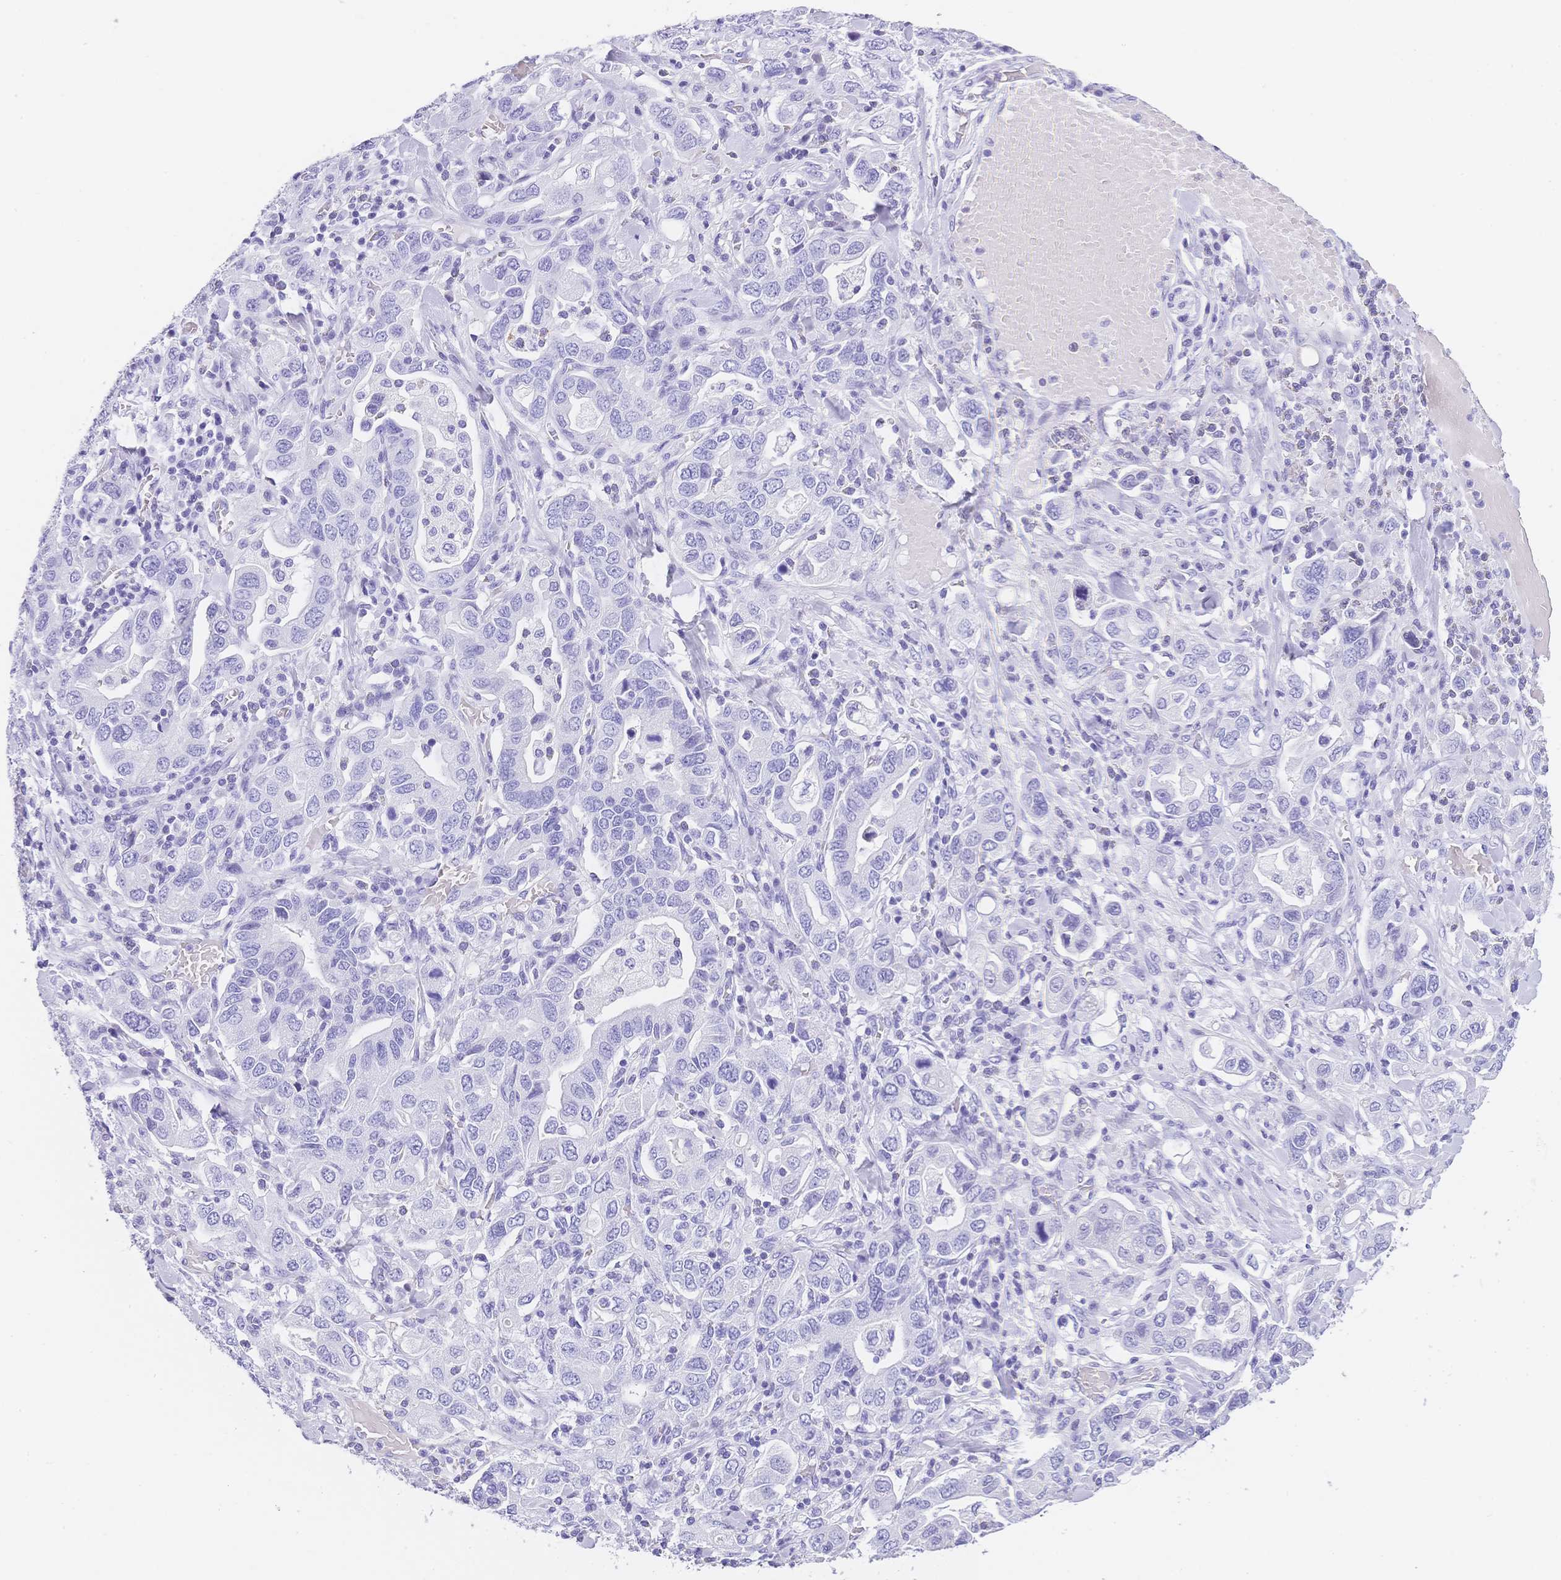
{"staining": {"intensity": "negative", "quantity": "none", "location": "none"}, "tissue": "stomach cancer", "cell_type": "Tumor cells", "image_type": "cancer", "snomed": [{"axis": "morphology", "description": "Adenocarcinoma, NOS"}, {"axis": "topography", "description": "Stomach, upper"}, {"axis": "topography", "description": "Stomach"}], "caption": "This is a histopathology image of immunohistochemistry (IHC) staining of stomach cancer, which shows no positivity in tumor cells.", "gene": "MUC21", "patient": {"sex": "male", "age": 62}}